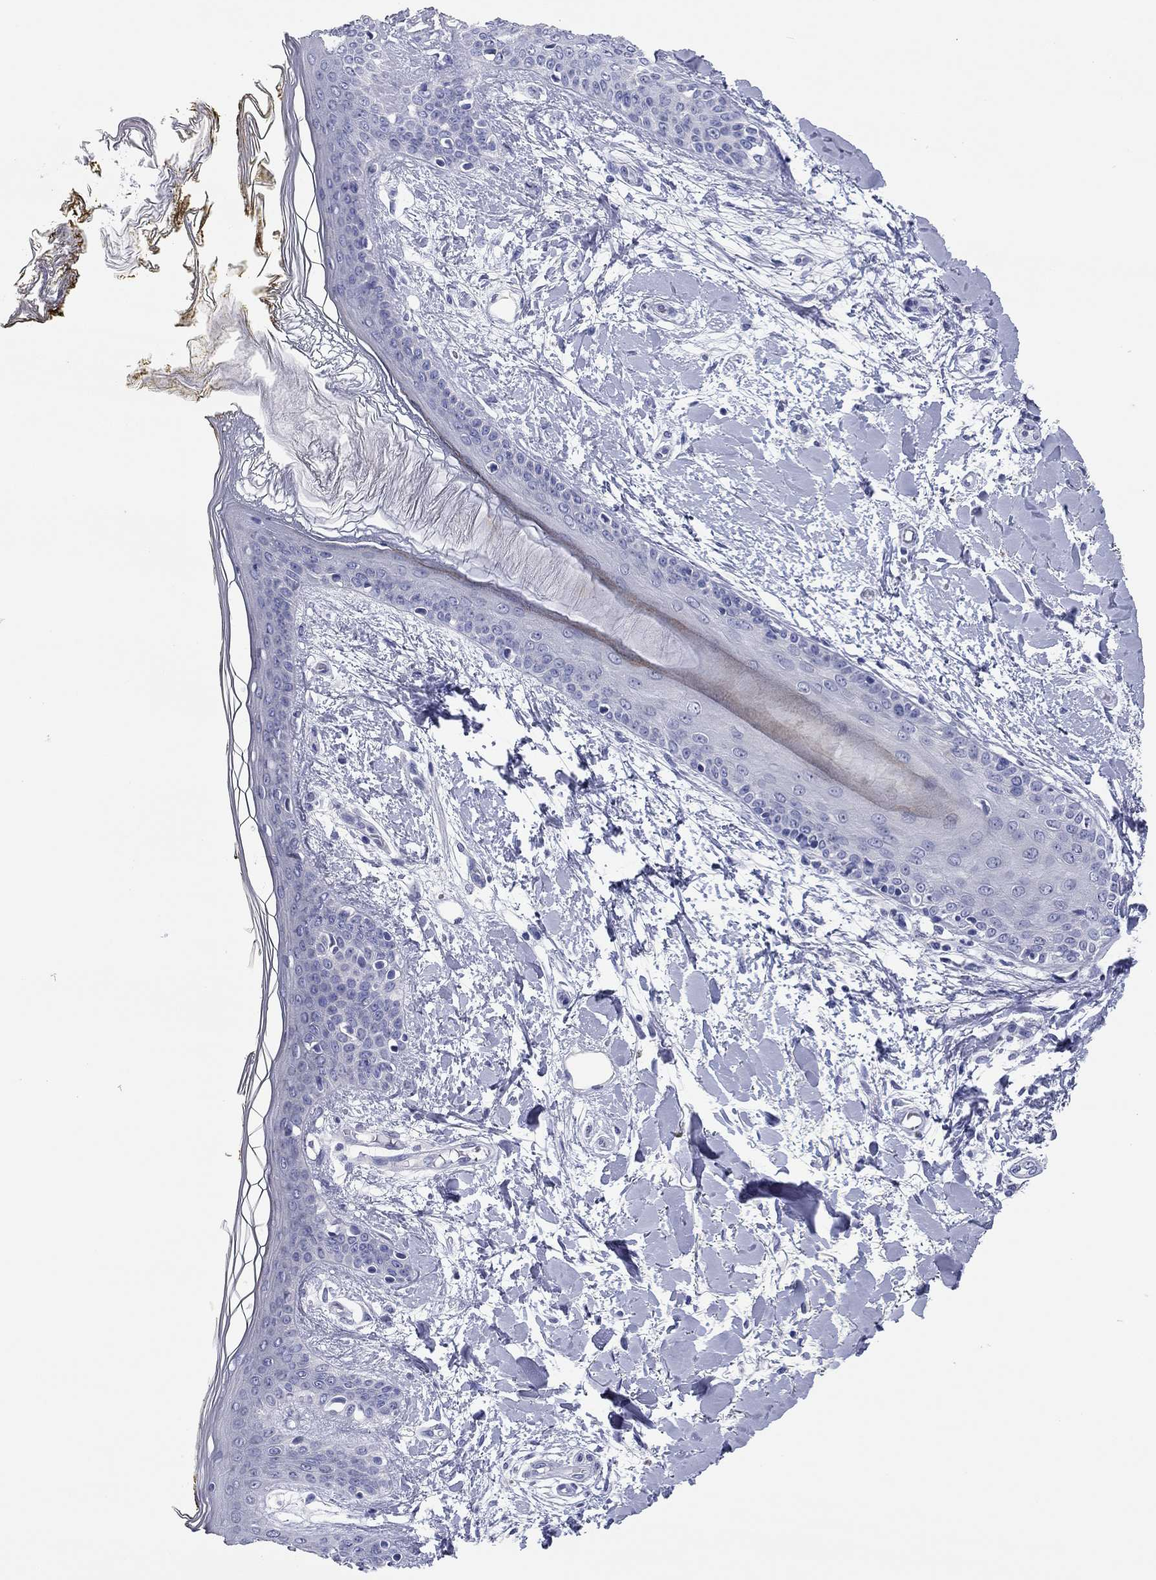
{"staining": {"intensity": "negative", "quantity": "none", "location": "none"}, "tissue": "skin", "cell_type": "Fibroblasts", "image_type": "normal", "snomed": [{"axis": "morphology", "description": "Normal tissue, NOS"}, {"axis": "topography", "description": "Skin"}], "caption": "High power microscopy histopathology image of an IHC image of benign skin, revealing no significant positivity in fibroblasts.", "gene": "ENSG00000269035", "patient": {"sex": "female", "age": 34}}